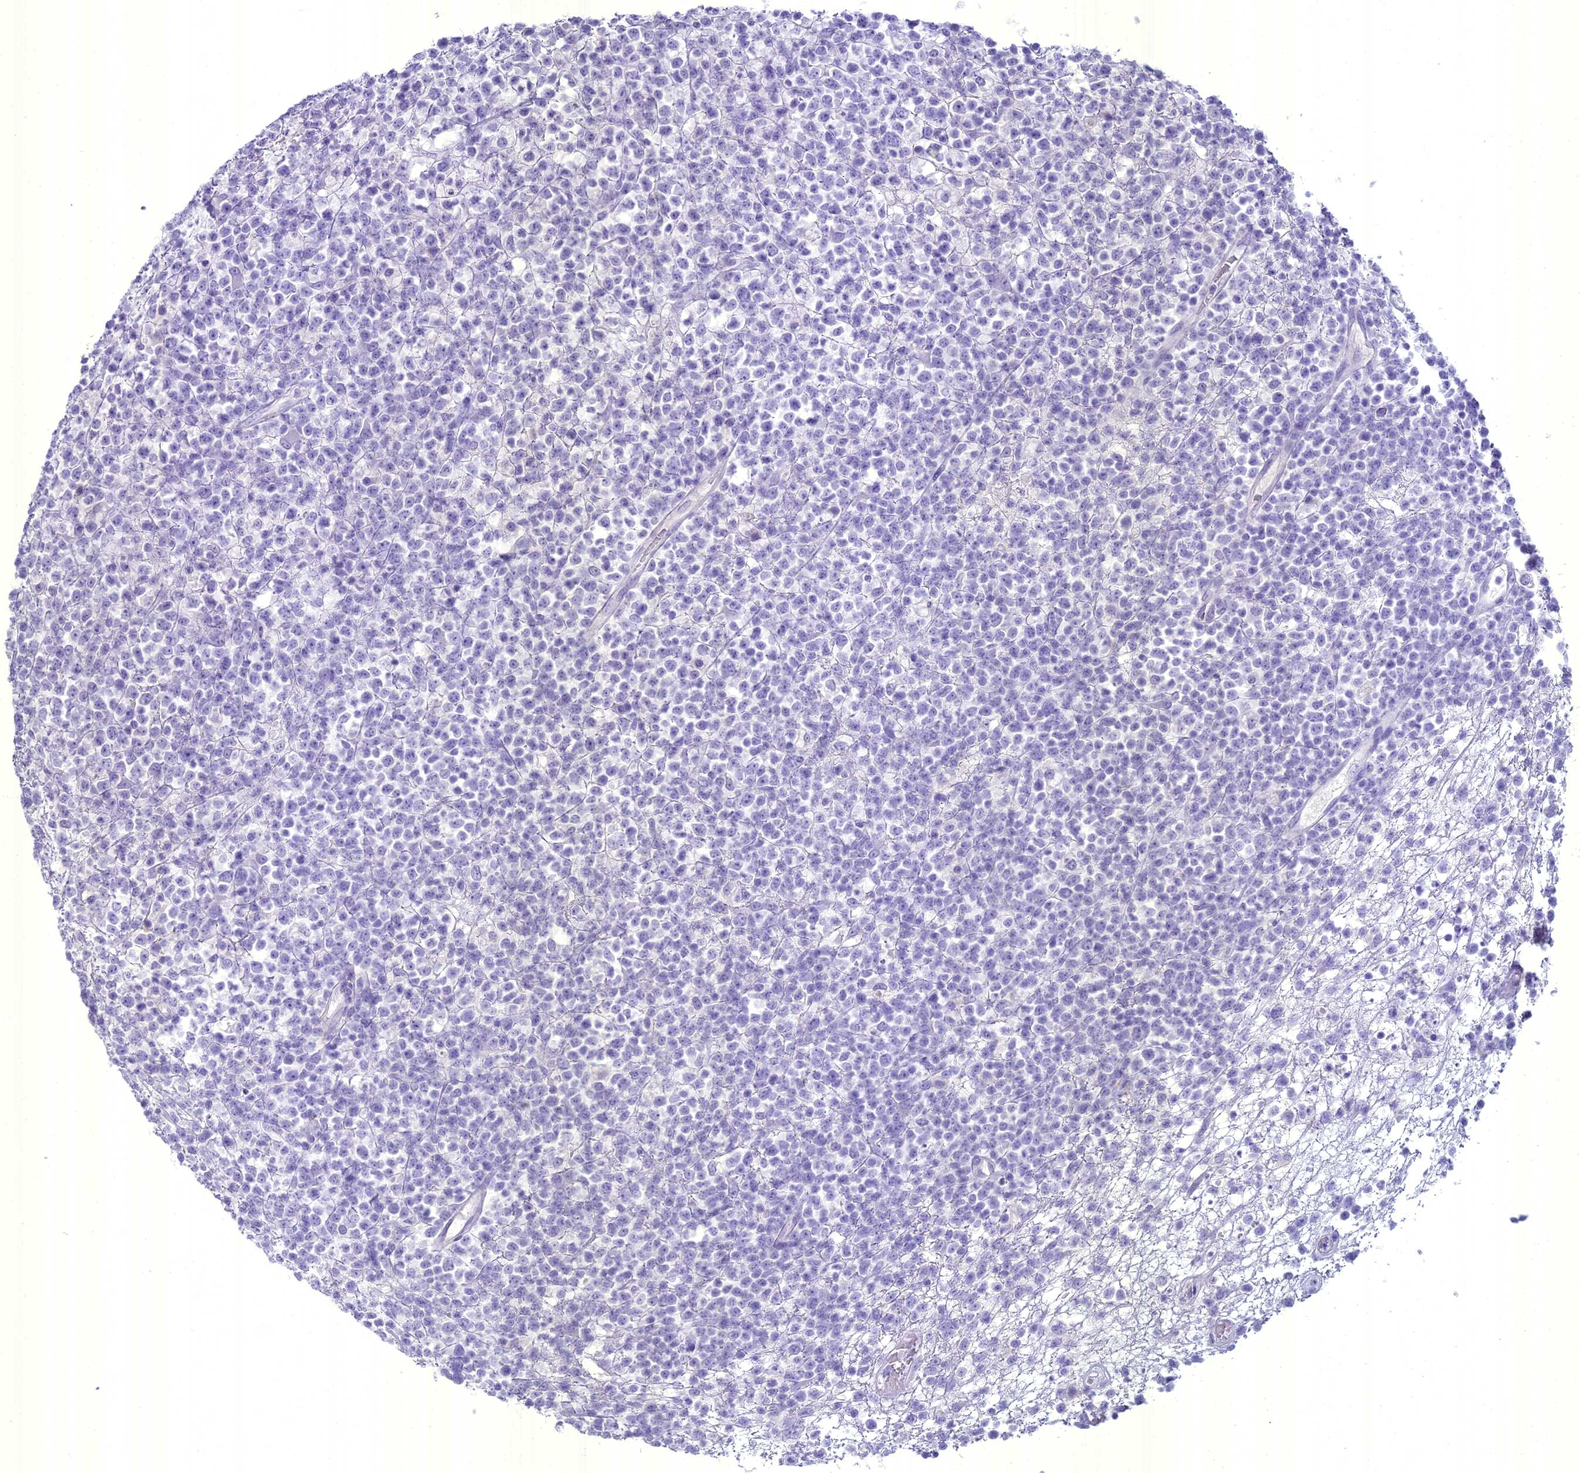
{"staining": {"intensity": "negative", "quantity": "none", "location": "none"}, "tissue": "lymphoma", "cell_type": "Tumor cells", "image_type": "cancer", "snomed": [{"axis": "morphology", "description": "Malignant lymphoma, non-Hodgkin's type, High grade"}, {"axis": "topography", "description": "Colon"}], "caption": "Immunohistochemical staining of human malignant lymphoma, non-Hodgkin's type (high-grade) reveals no significant expression in tumor cells.", "gene": "UNC80", "patient": {"sex": "female", "age": 53}}